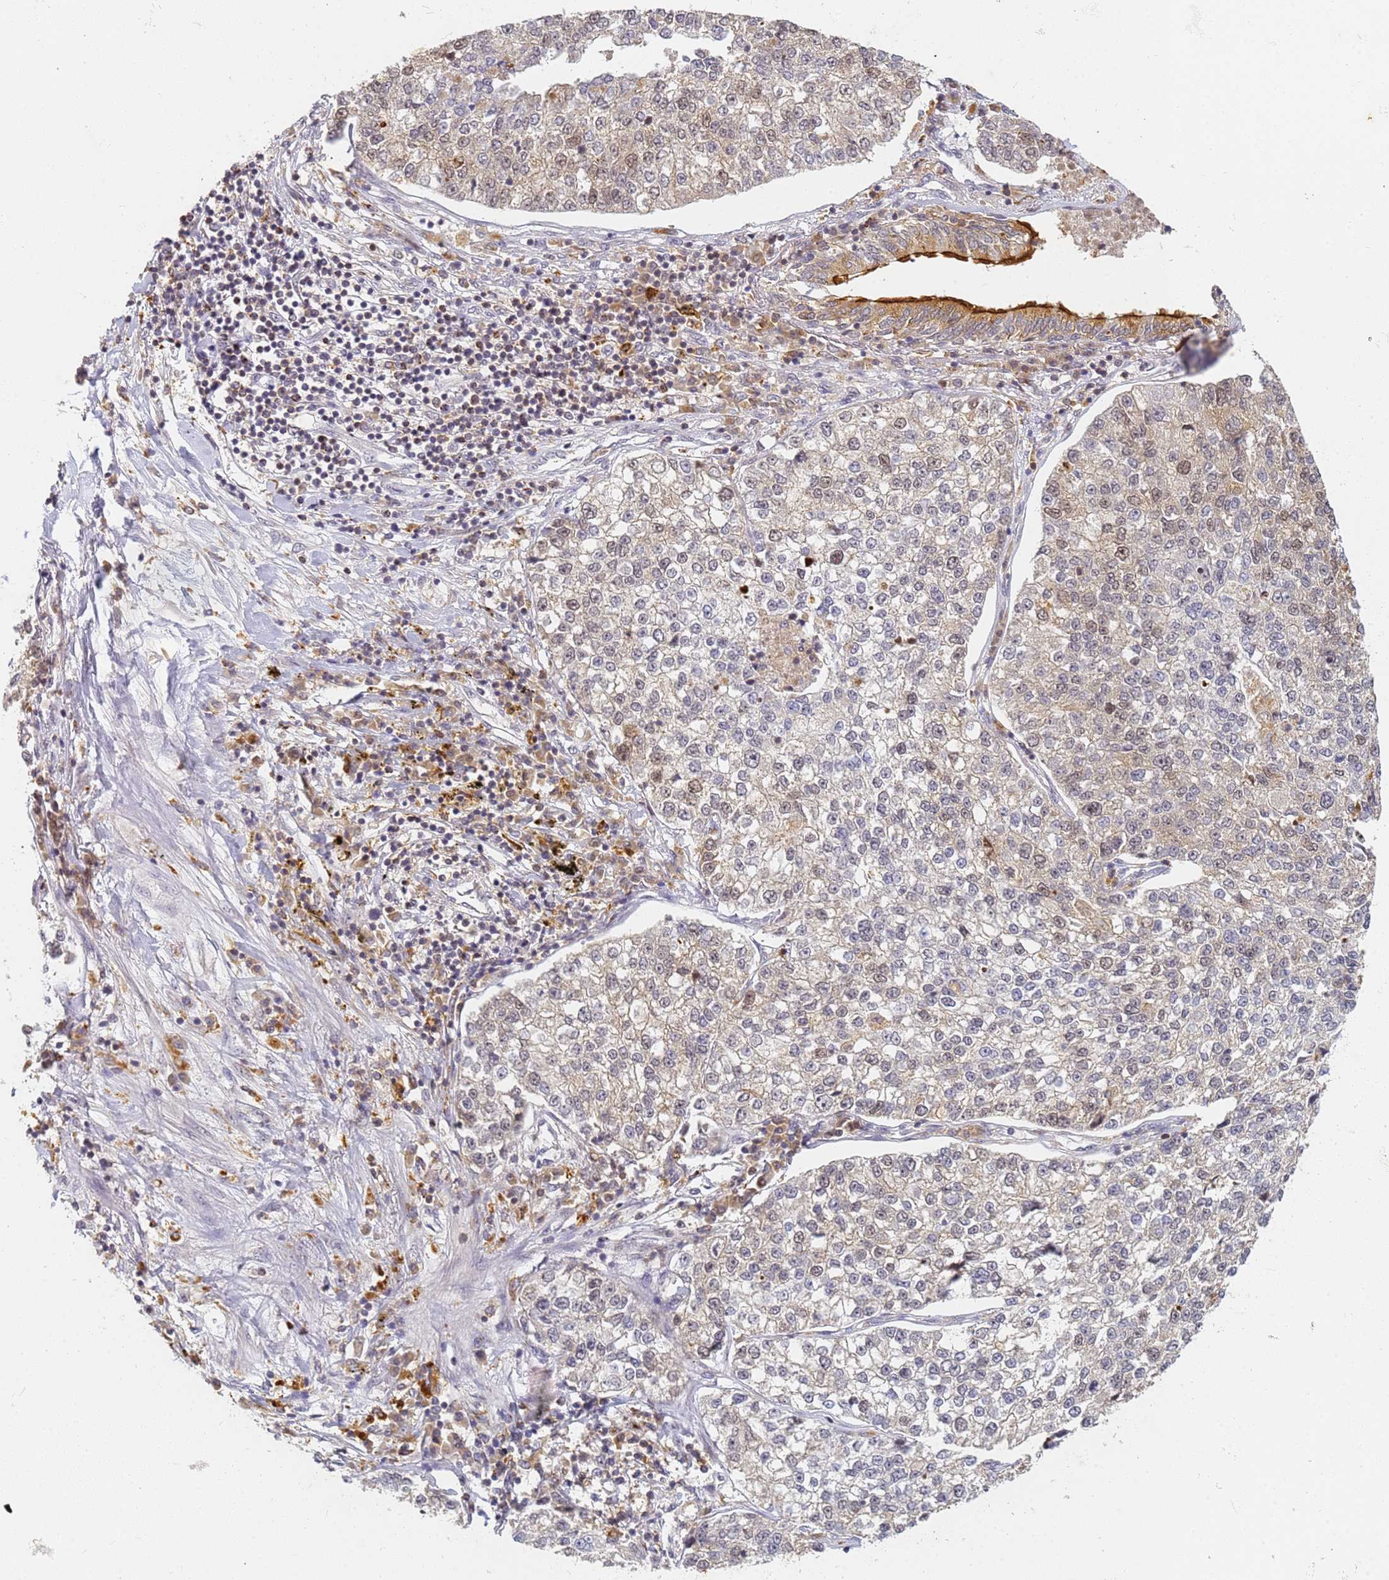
{"staining": {"intensity": "weak", "quantity": "<25%", "location": "nuclear"}, "tissue": "lung cancer", "cell_type": "Tumor cells", "image_type": "cancer", "snomed": [{"axis": "morphology", "description": "Adenocarcinoma, NOS"}, {"axis": "topography", "description": "Lung"}], "caption": "High magnification brightfield microscopy of lung adenocarcinoma stained with DAB (3,3'-diaminobenzidine) (brown) and counterstained with hematoxylin (blue): tumor cells show no significant expression.", "gene": "HMCES", "patient": {"sex": "male", "age": 49}}